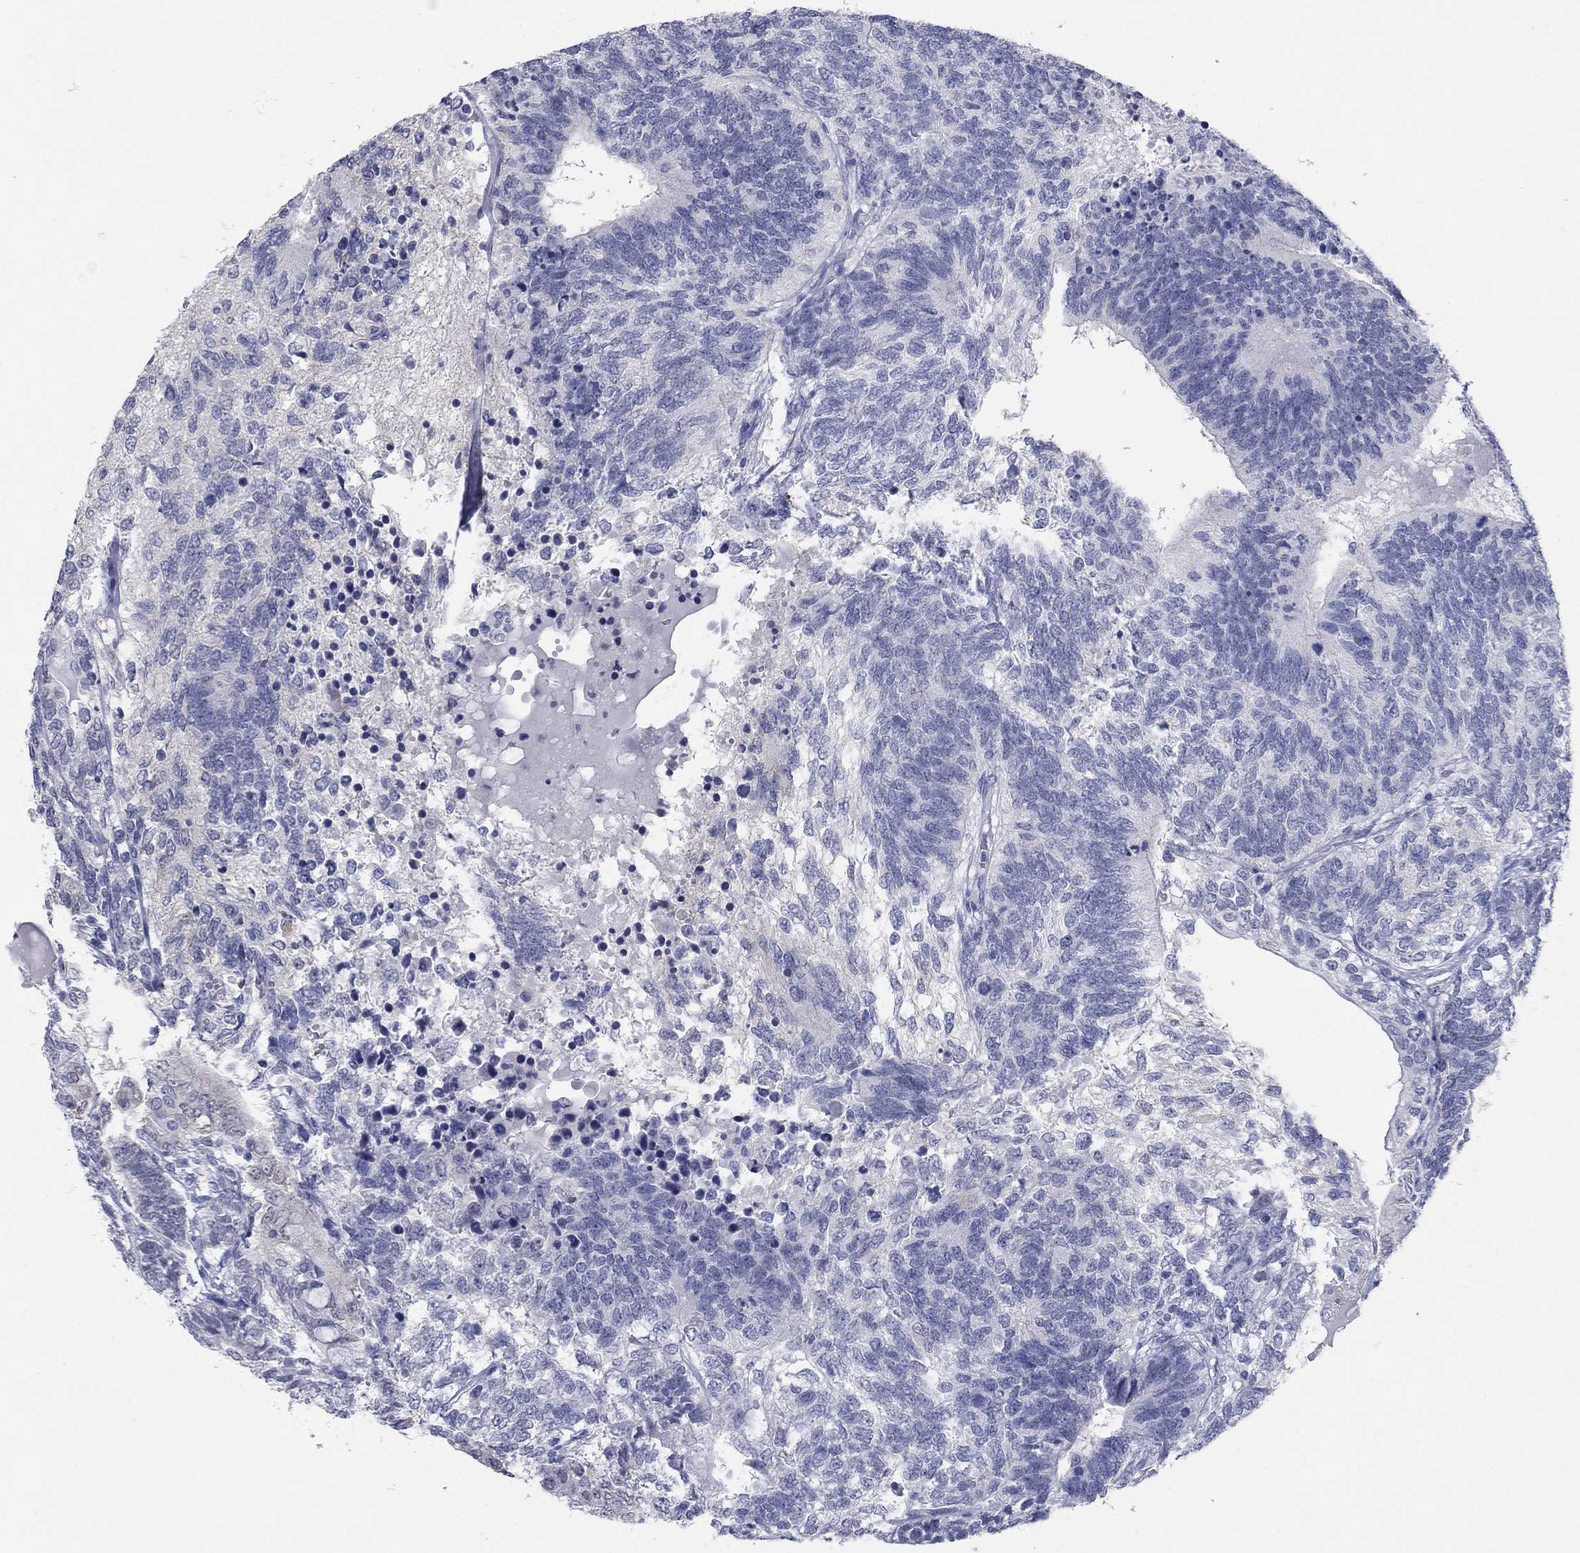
{"staining": {"intensity": "negative", "quantity": "none", "location": "none"}, "tissue": "testis cancer", "cell_type": "Tumor cells", "image_type": "cancer", "snomed": [{"axis": "morphology", "description": "Seminoma, NOS"}, {"axis": "morphology", "description": "Carcinoma, Embryonal, NOS"}, {"axis": "topography", "description": "Testis"}], "caption": "Tumor cells show no significant expression in testis cancer (seminoma). (DAB immunohistochemistry (IHC) with hematoxylin counter stain).", "gene": "ATP6V1G2", "patient": {"sex": "male", "age": 41}}